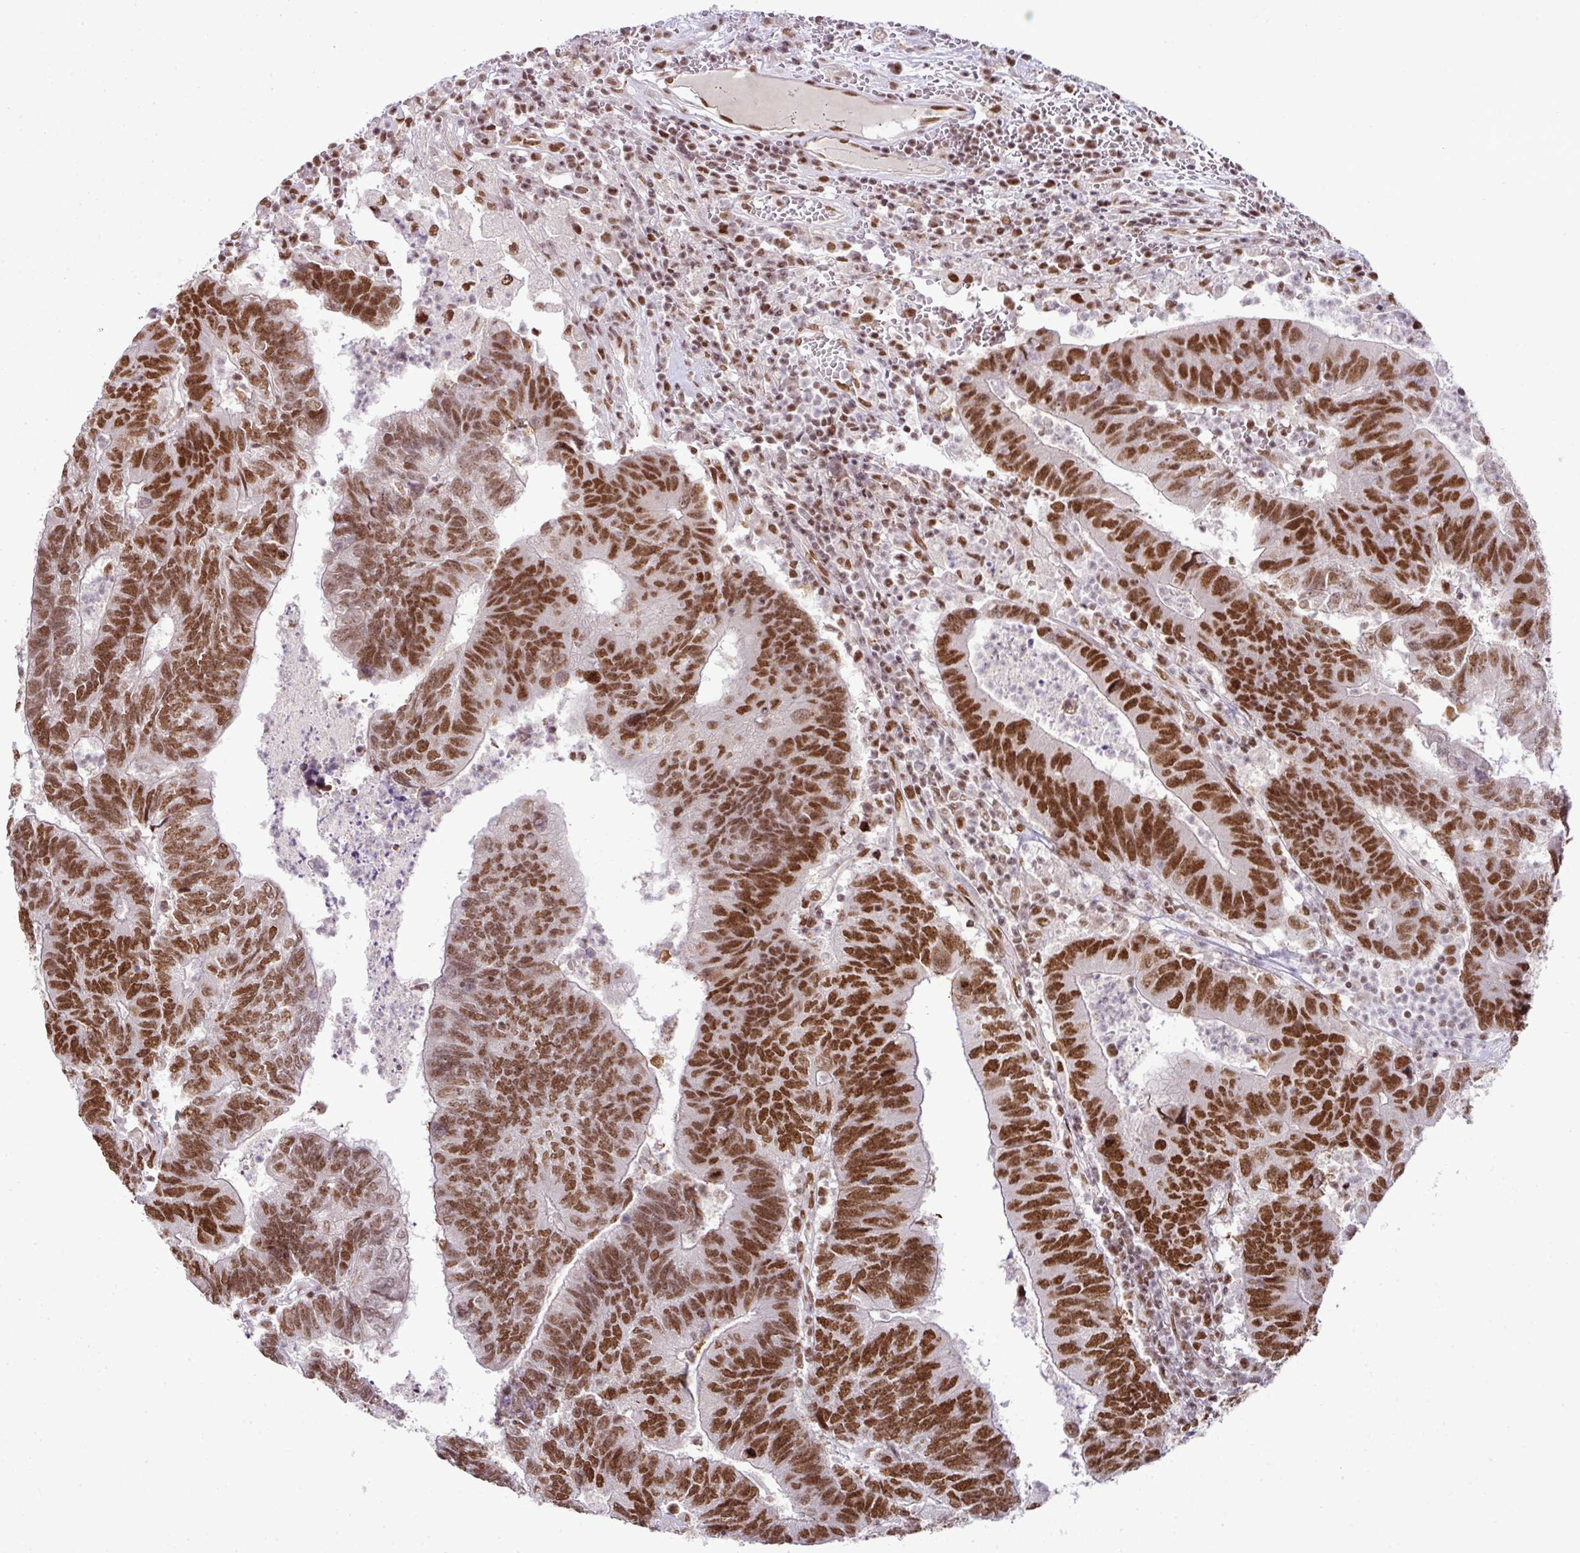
{"staining": {"intensity": "strong", "quantity": ">75%", "location": "nuclear"}, "tissue": "colorectal cancer", "cell_type": "Tumor cells", "image_type": "cancer", "snomed": [{"axis": "morphology", "description": "Adenocarcinoma, NOS"}, {"axis": "topography", "description": "Colon"}], "caption": "Protein staining of colorectal cancer (adenocarcinoma) tissue demonstrates strong nuclear positivity in approximately >75% of tumor cells.", "gene": "PGAP4", "patient": {"sex": "female", "age": 48}}